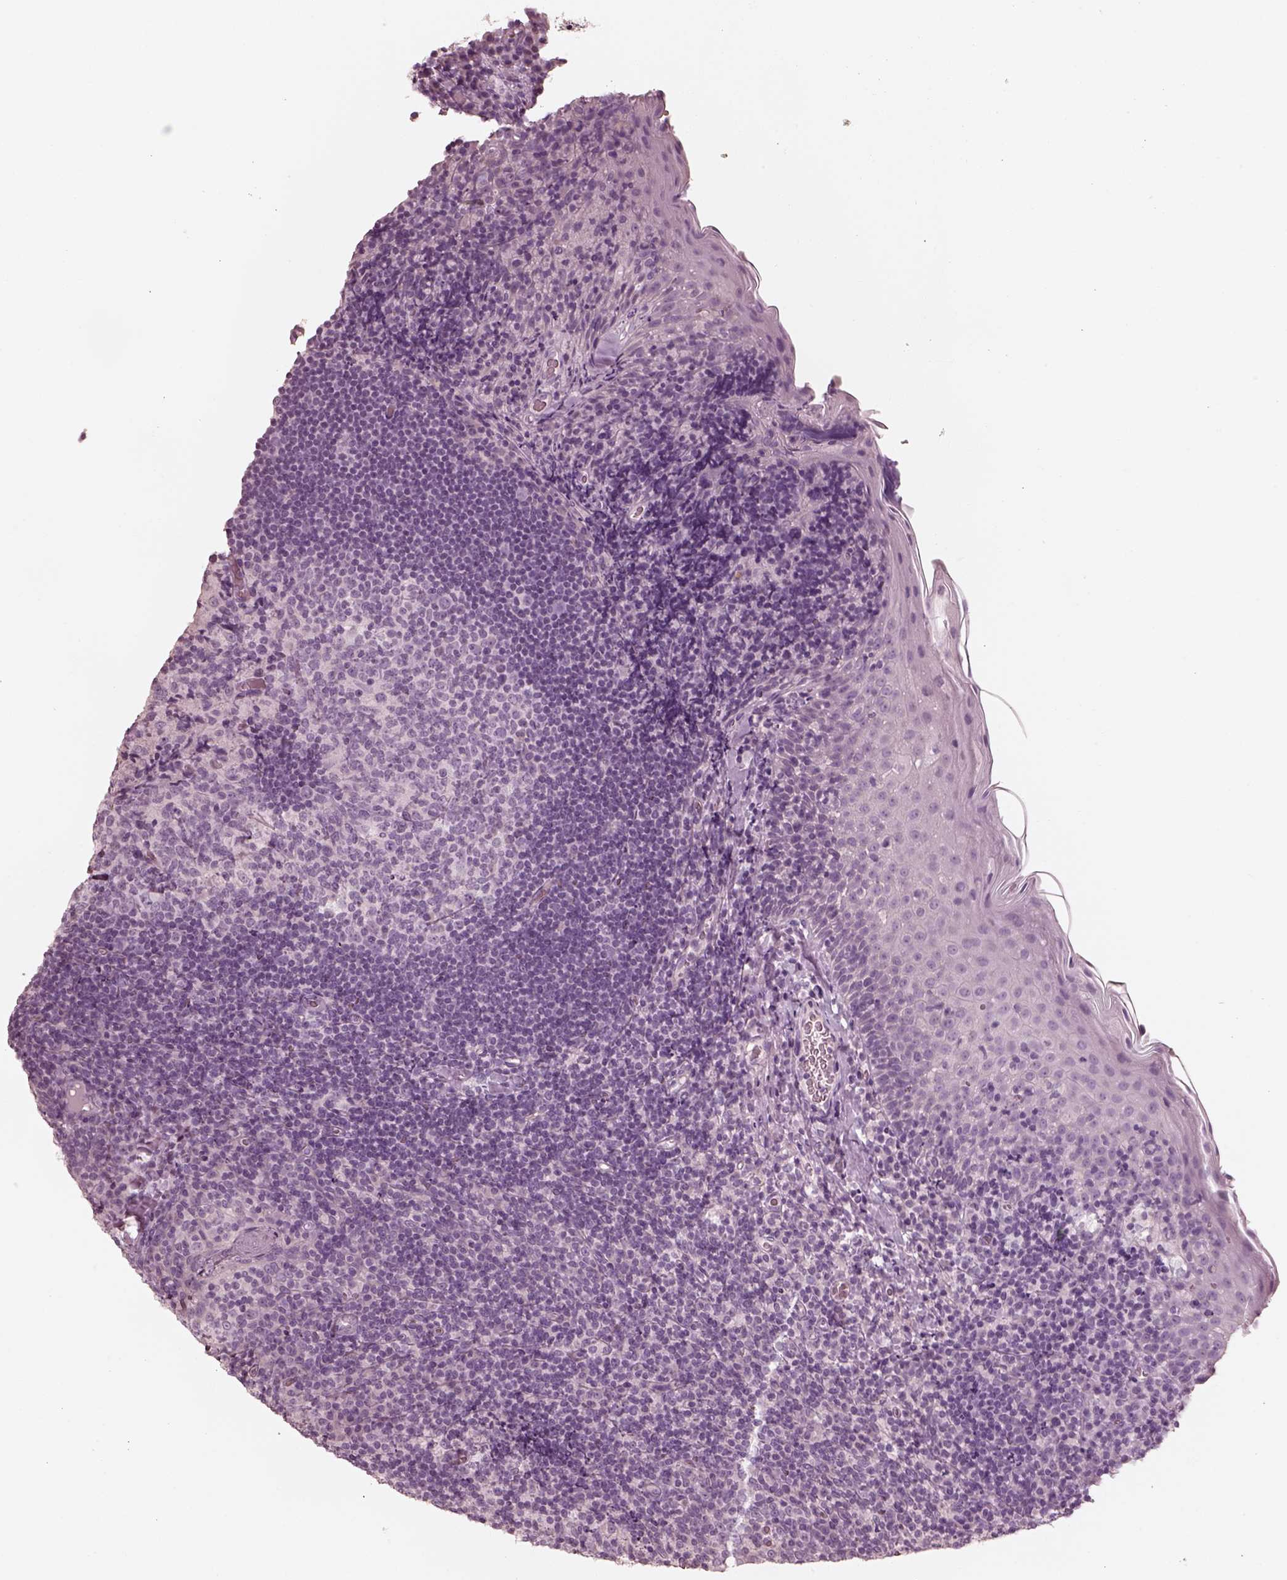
{"staining": {"intensity": "negative", "quantity": "none", "location": "none"}, "tissue": "tonsil", "cell_type": "Germinal center cells", "image_type": "normal", "snomed": [{"axis": "morphology", "description": "Normal tissue, NOS"}, {"axis": "topography", "description": "Tonsil"}], "caption": "The immunohistochemistry image has no significant staining in germinal center cells of tonsil.", "gene": "ZP4", "patient": {"sex": "male", "age": 17}}